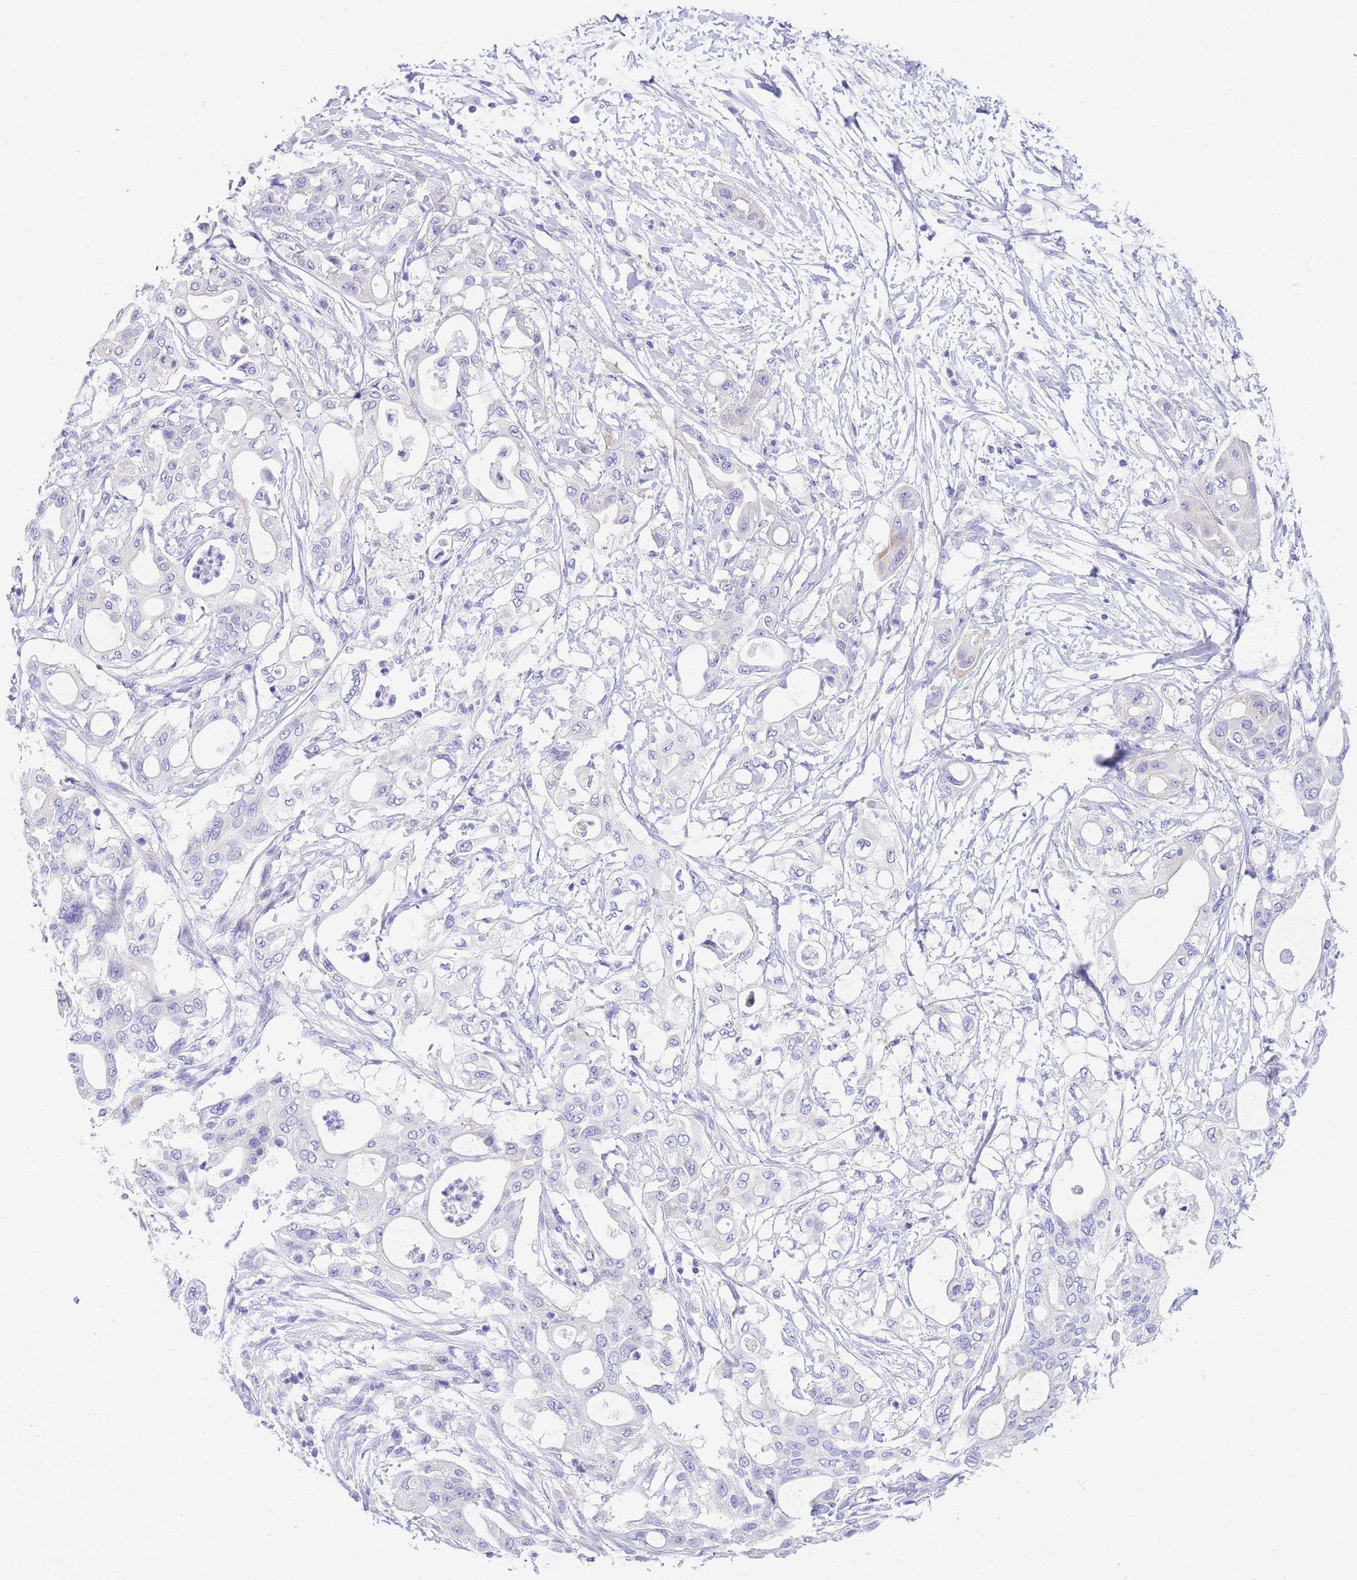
{"staining": {"intensity": "negative", "quantity": "none", "location": "none"}, "tissue": "pancreatic cancer", "cell_type": "Tumor cells", "image_type": "cancer", "snomed": [{"axis": "morphology", "description": "Adenocarcinoma, NOS"}, {"axis": "topography", "description": "Pancreas"}], "caption": "IHC image of neoplastic tissue: human adenocarcinoma (pancreatic) stained with DAB reveals no significant protein staining in tumor cells.", "gene": "TIFAB", "patient": {"sex": "male", "age": 68}}